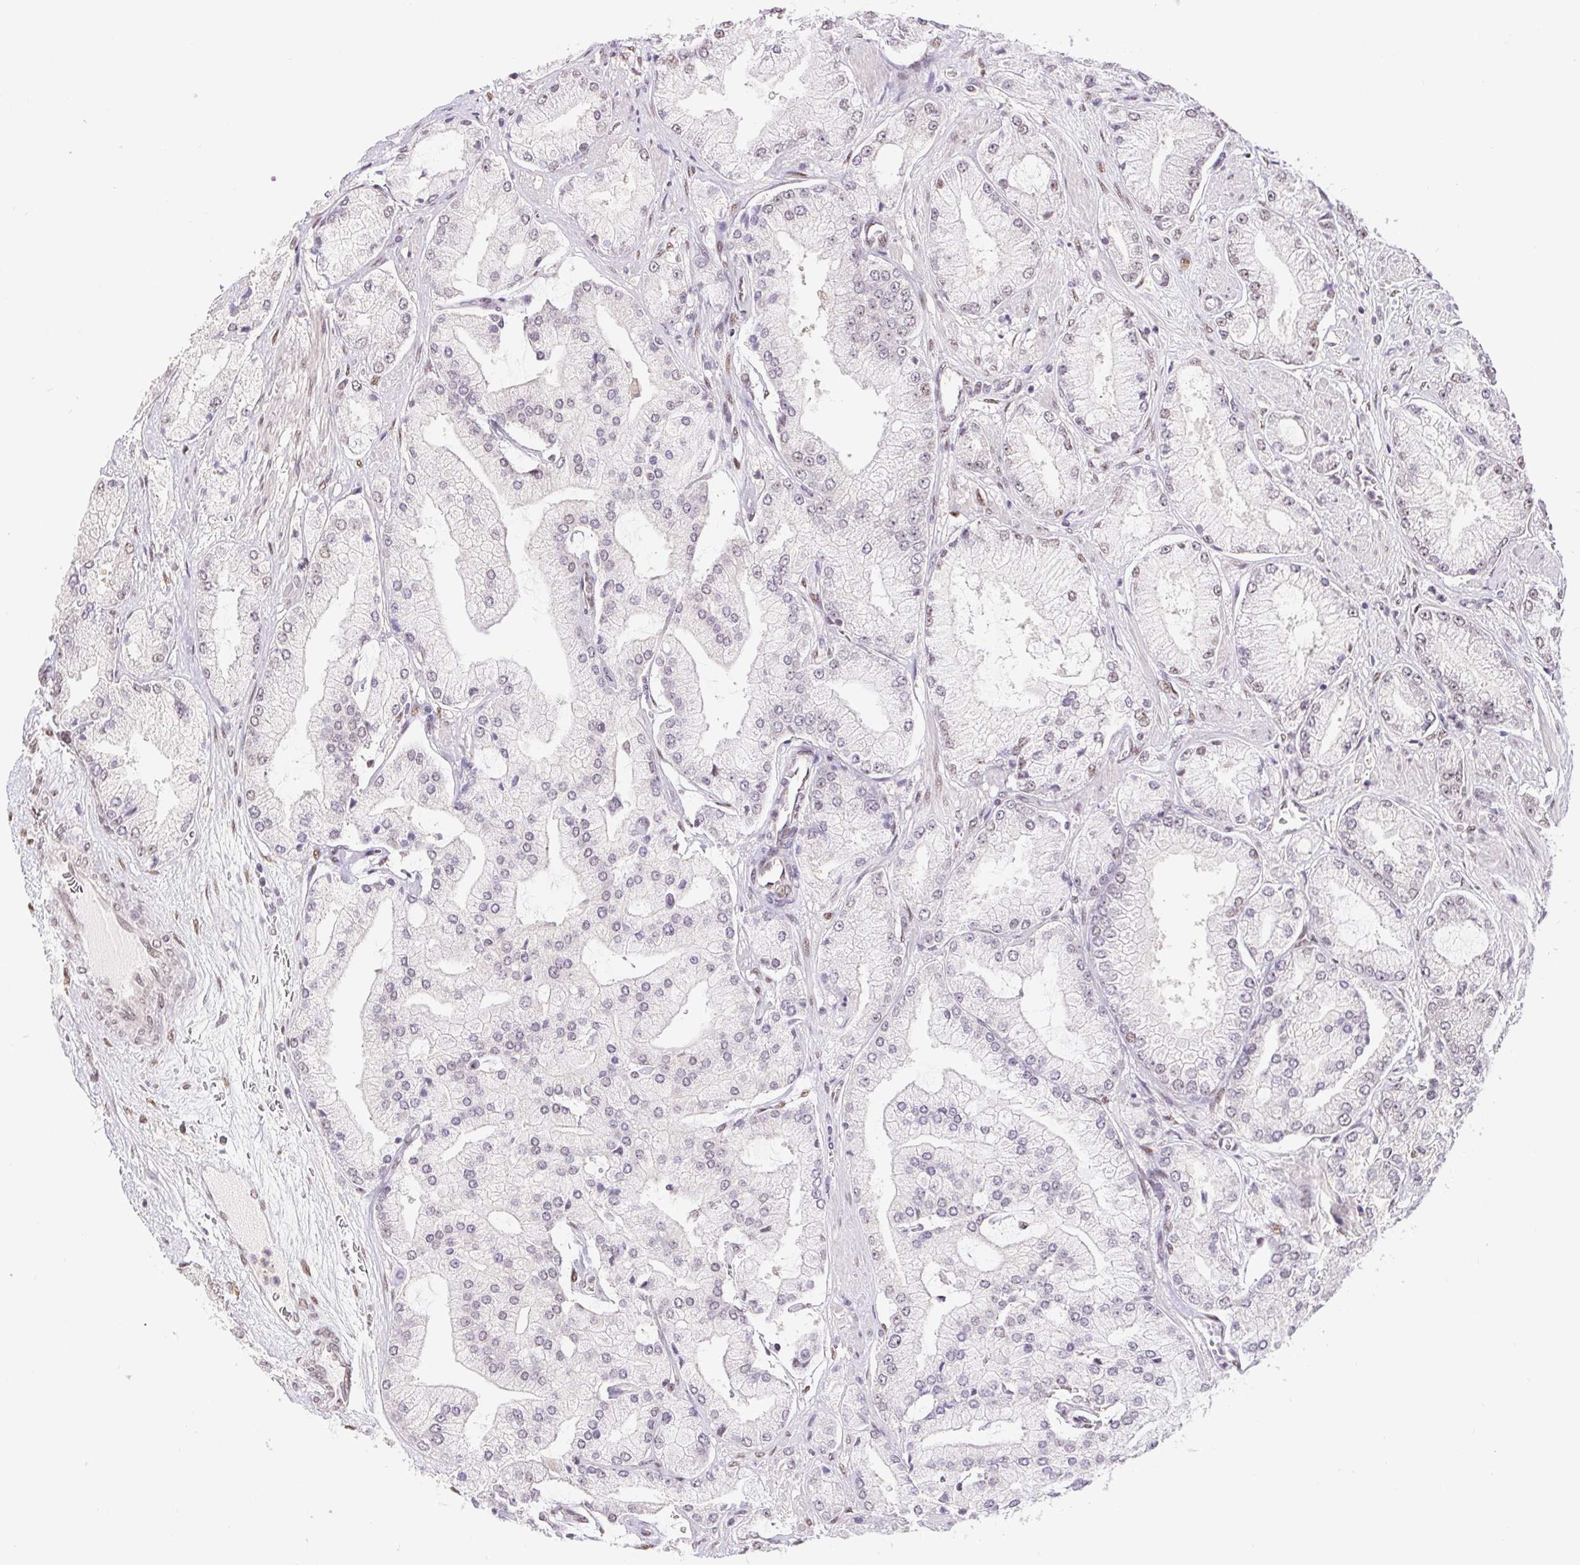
{"staining": {"intensity": "negative", "quantity": "none", "location": "none"}, "tissue": "prostate cancer", "cell_type": "Tumor cells", "image_type": "cancer", "snomed": [{"axis": "morphology", "description": "Adenocarcinoma, High grade"}, {"axis": "topography", "description": "Prostate"}], "caption": "Immunohistochemistry (IHC) image of neoplastic tissue: prostate adenocarcinoma (high-grade) stained with DAB (3,3'-diaminobenzidine) displays no significant protein positivity in tumor cells.", "gene": "CAND1", "patient": {"sex": "male", "age": 68}}